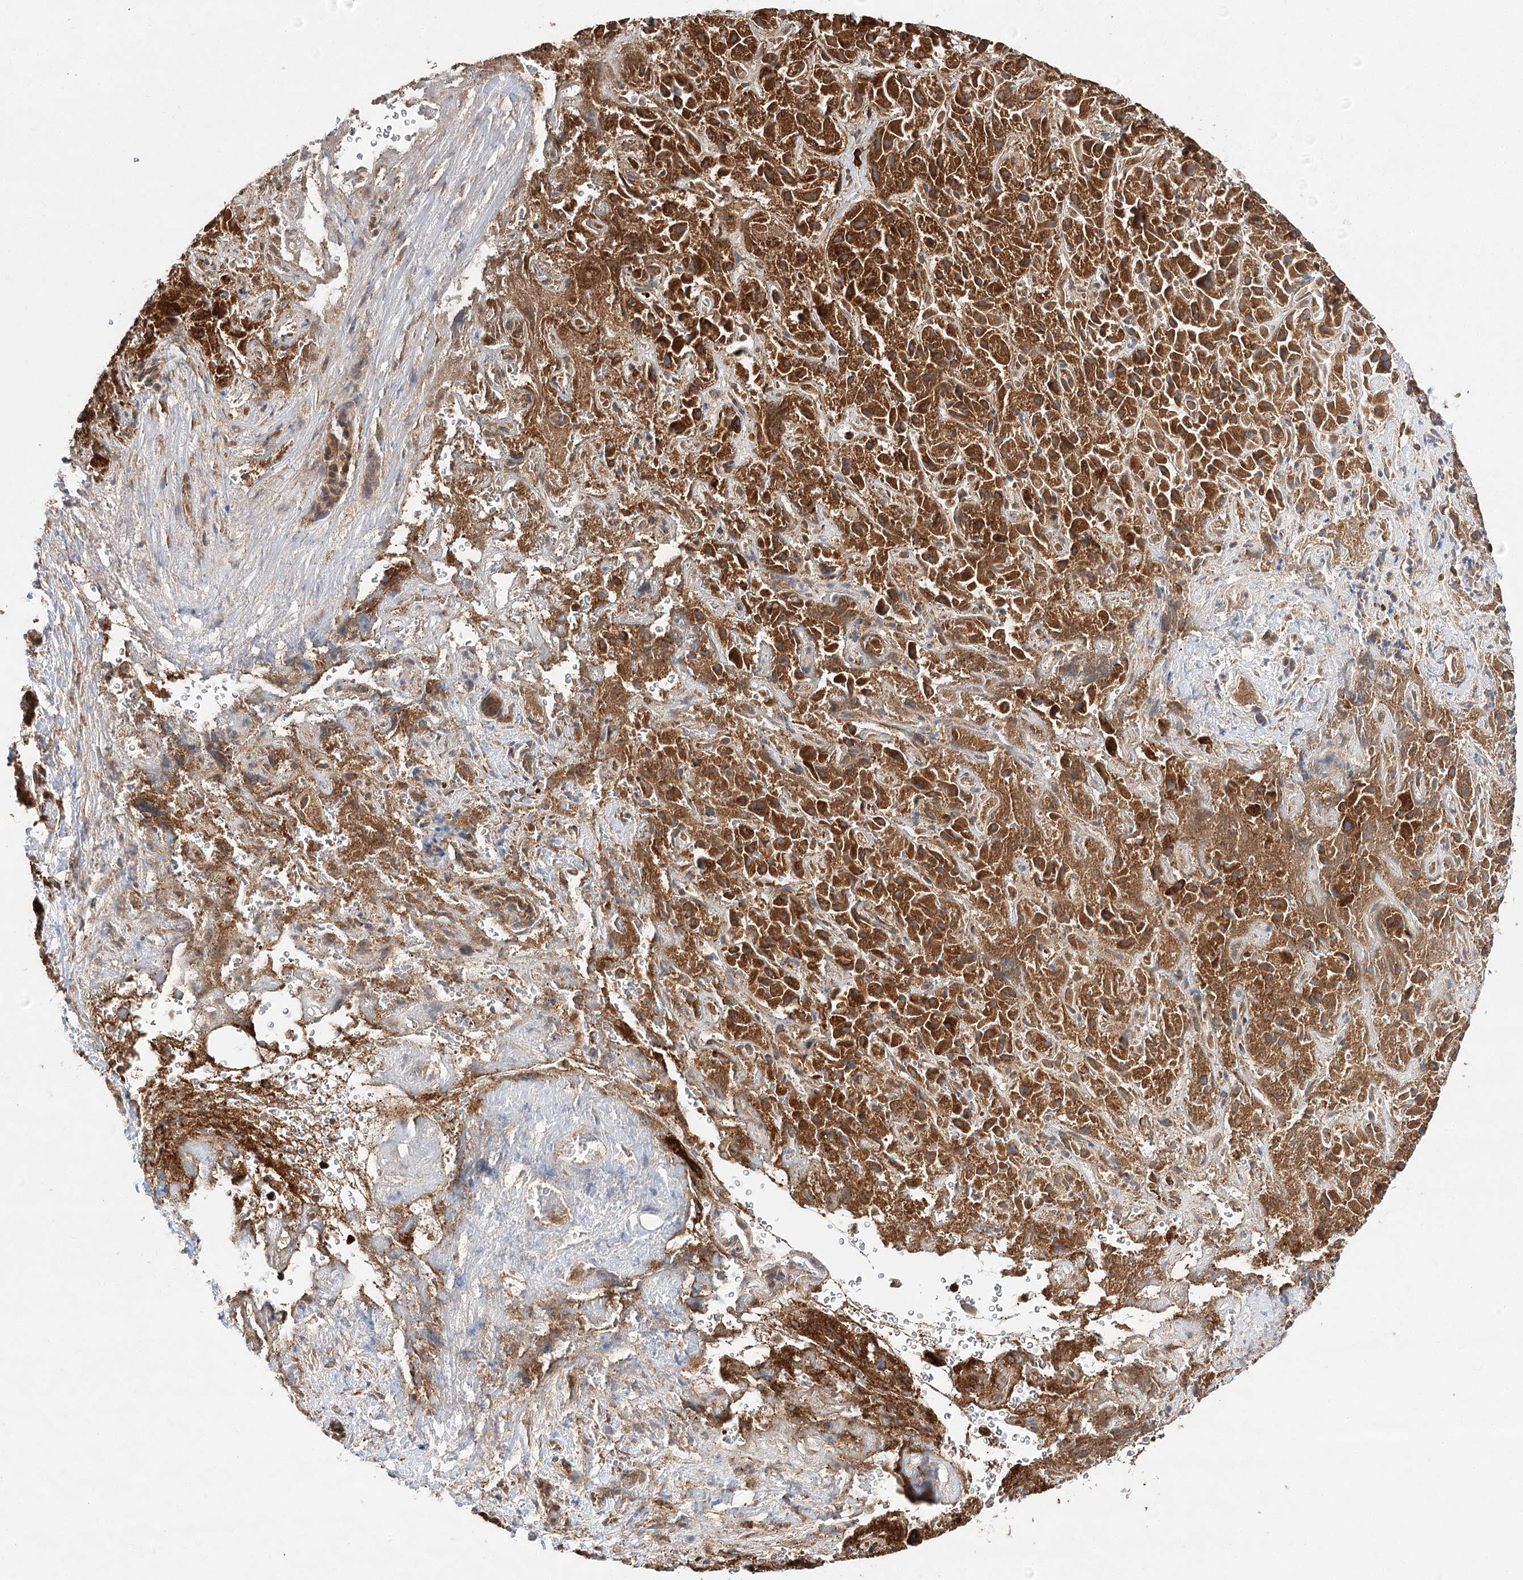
{"staining": {"intensity": "strong", "quantity": ">75%", "location": "cytoplasmic/membranous"}, "tissue": "liver cancer", "cell_type": "Tumor cells", "image_type": "cancer", "snomed": [{"axis": "morphology", "description": "Cholangiocarcinoma"}, {"axis": "topography", "description": "Liver"}], "caption": "Liver cancer stained with immunohistochemistry displays strong cytoplasmic/membranous staining in about >75% of tumor cells.", "gene": "DNAJB14", "patient": {"sex": "female", "age": 52}}